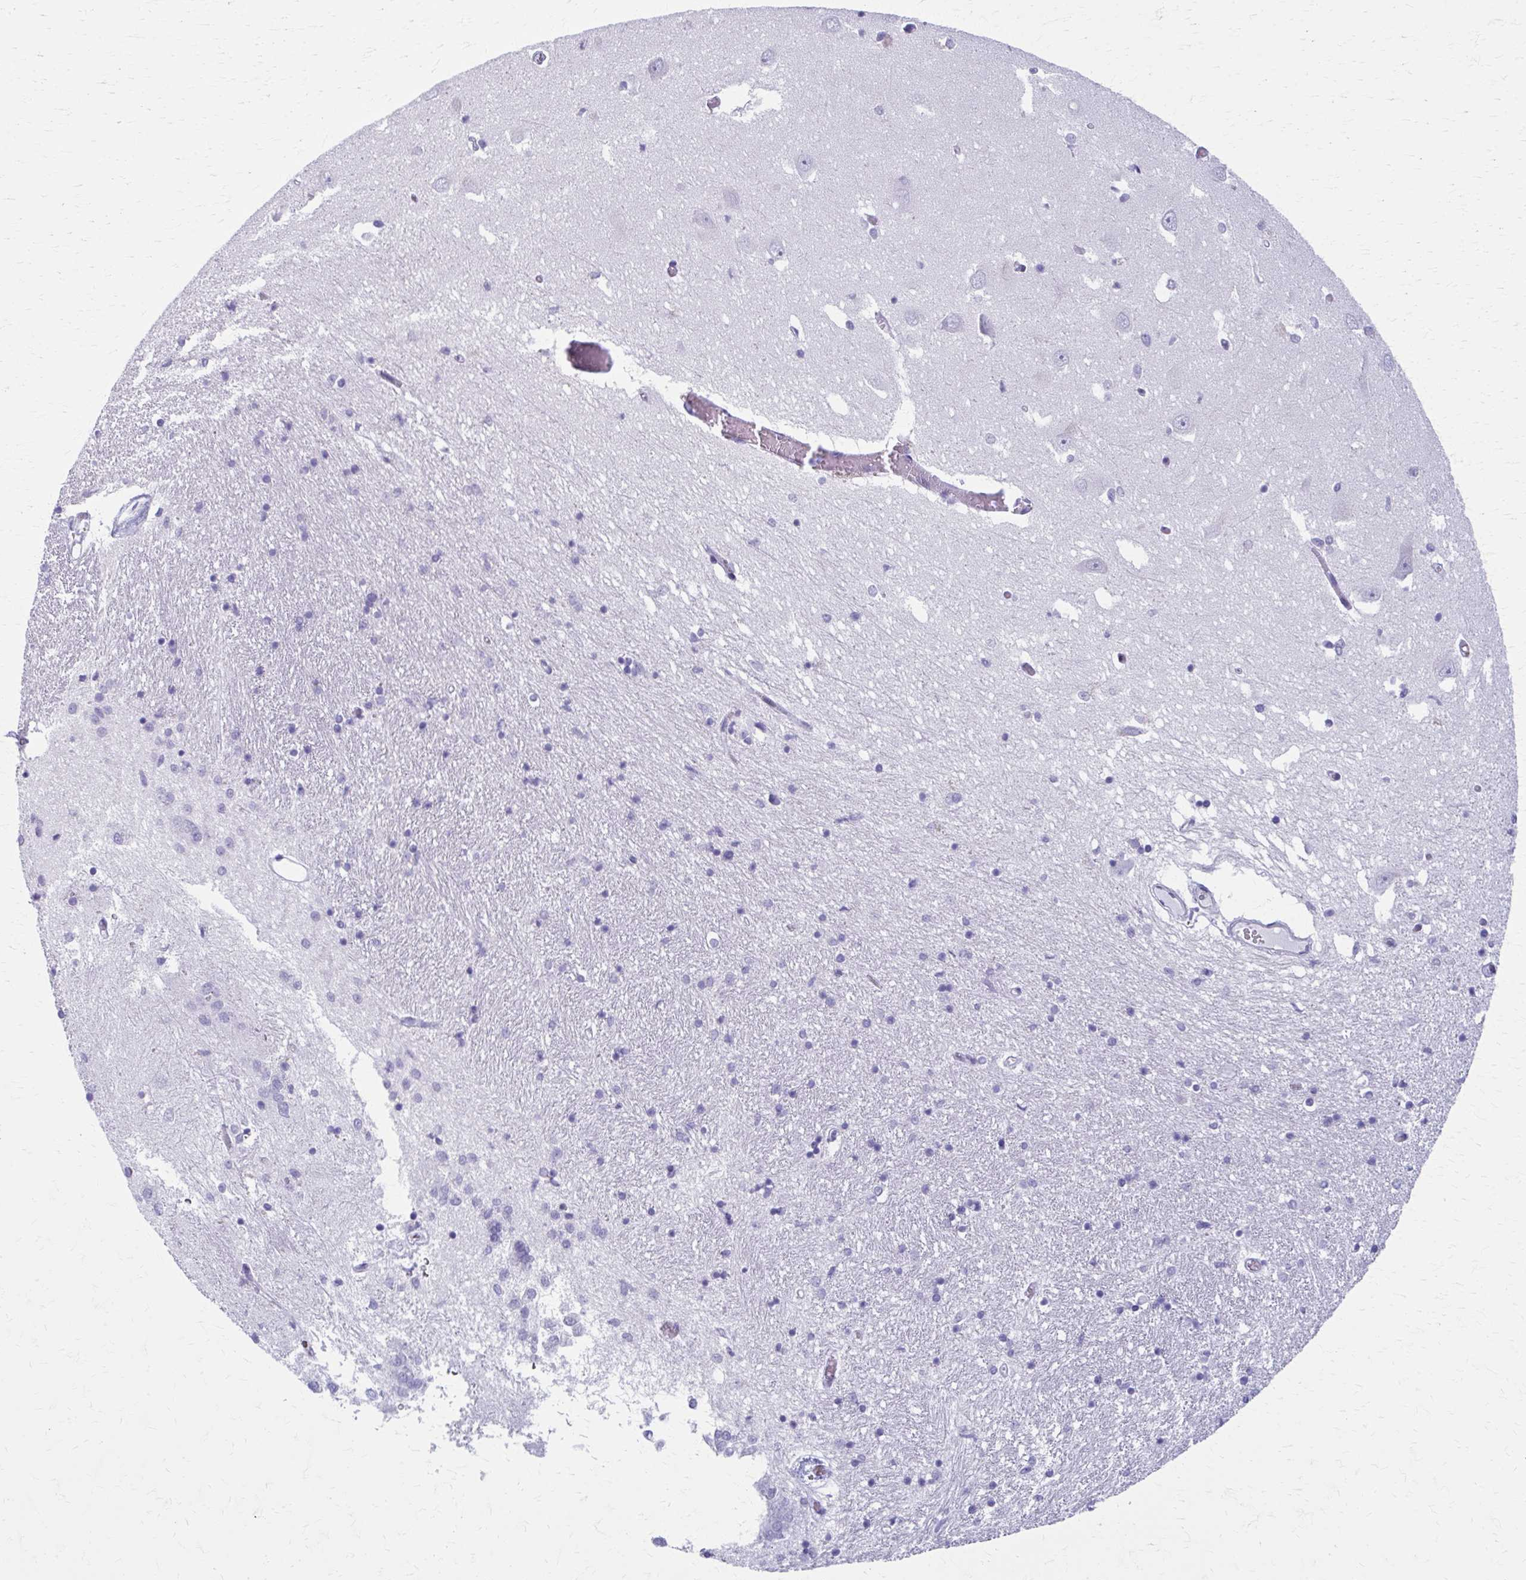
{"staining": {"intensity": "negative", "quantity": "none", "location": "none"}, "tissue": "caudate", "cell_type": "Glial cells", "image_type": "normal", "snomed": [{"axis": "morphology", "description": "Normal tissue, NOS"}, {"axis": "topography", "description": "Lateral ventricle wall"}, {"axis": "topography", "description": "Hippocampus"}], "caption": "Protein analysis of benign caudate reveals no significant expression in glial cells.", "gene": "MPLKIP", "patient": {"sex": "female", "age": 63}}